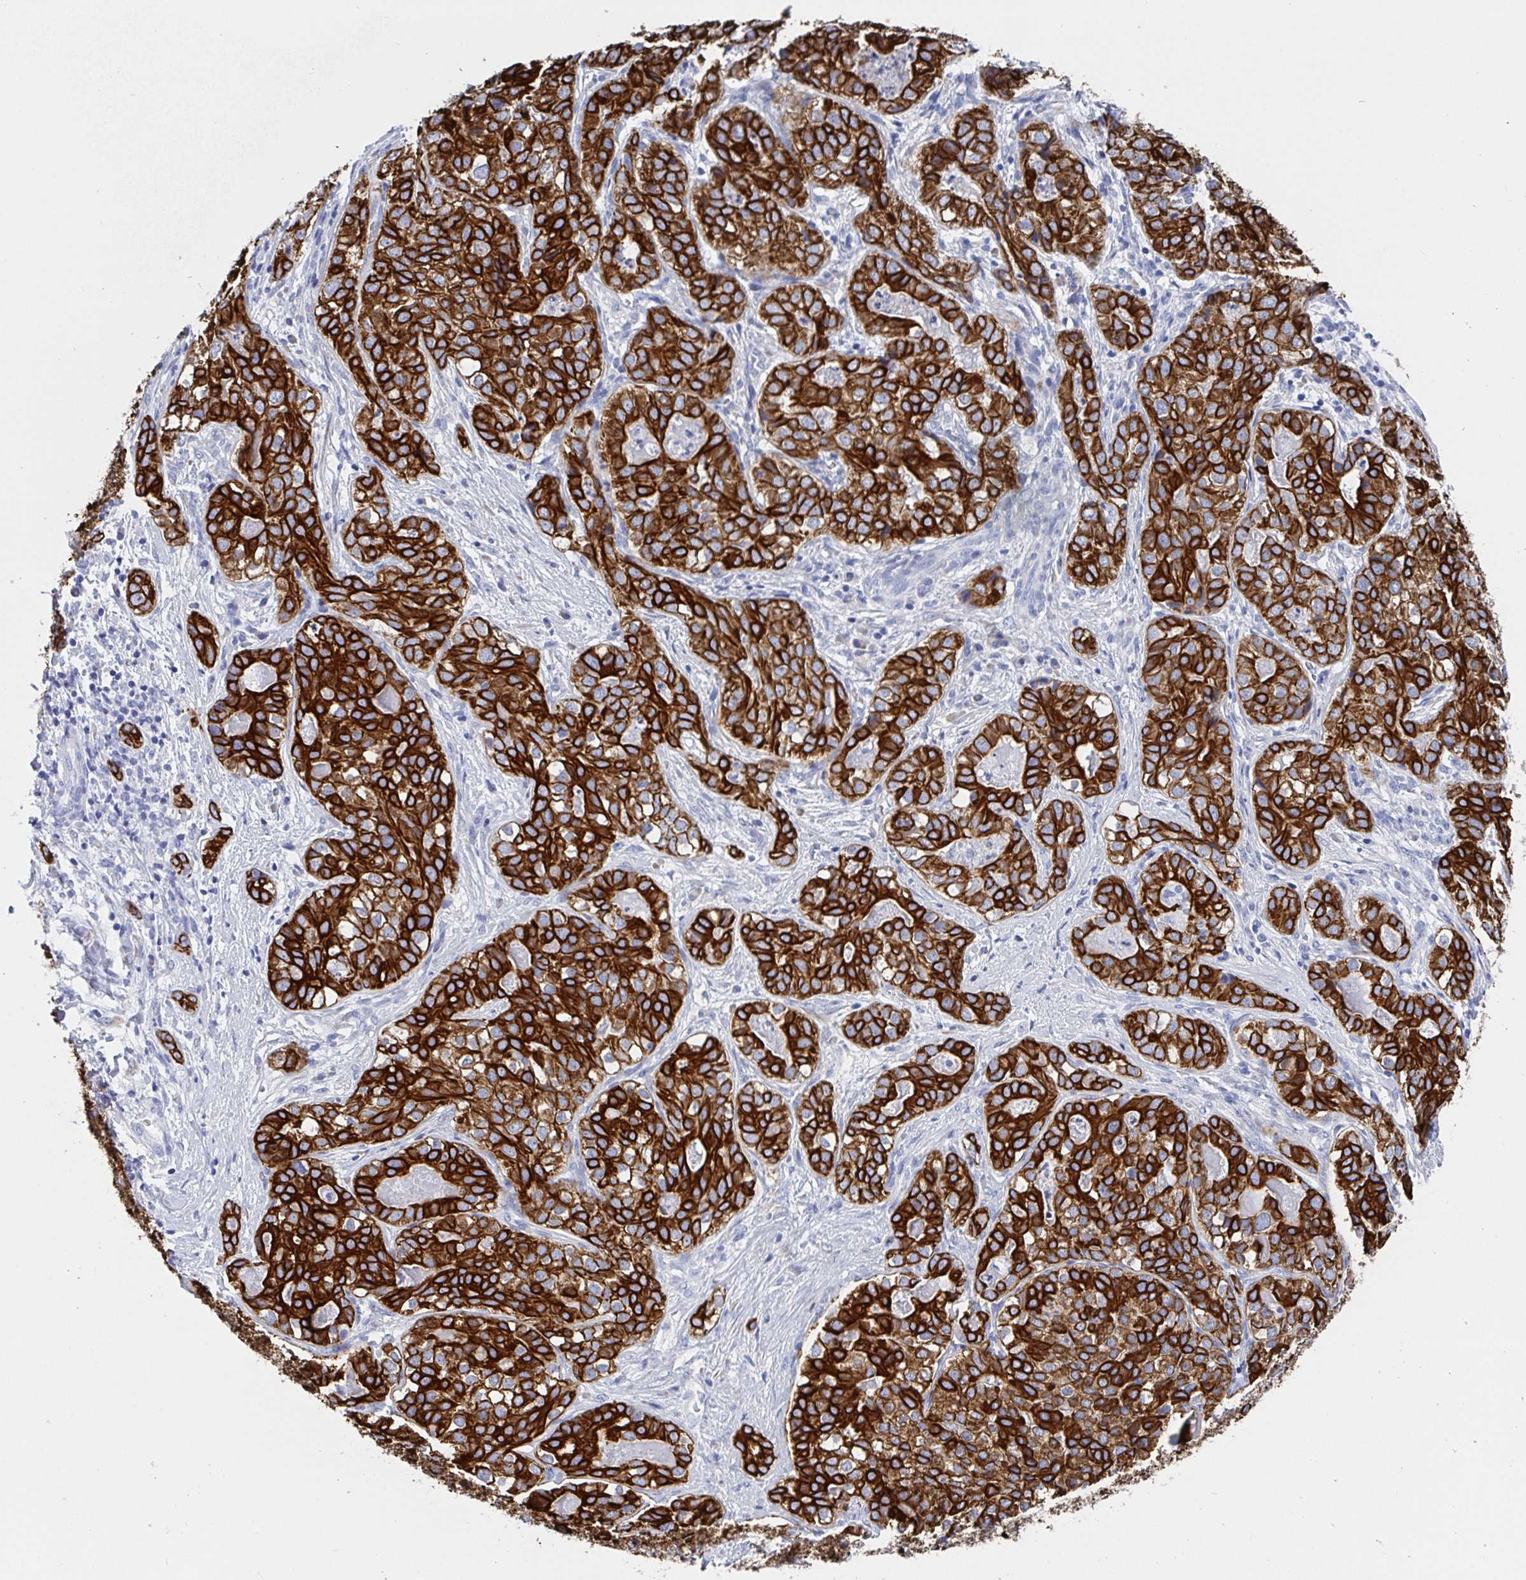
{"staining": {"intensity": "strong", "quantity": ">75%", "location": "cytoplasmic/membranous"}, "tissue": "liver cancer", "cell_type": "Tumor cells", "image_type": "cancer", "snomed": [{"axis": "morphology", "description": "Cholangiocarcinoma"}, {"axis": "topography", "description": "Liver"}], "caption": "IHC of liver cancer displays high levels of strong cytoplasmic/membranous staining in about >75% of tumor cells.", "gene": "CLDN8", "patient": {"sex": "male", "age": 56}}